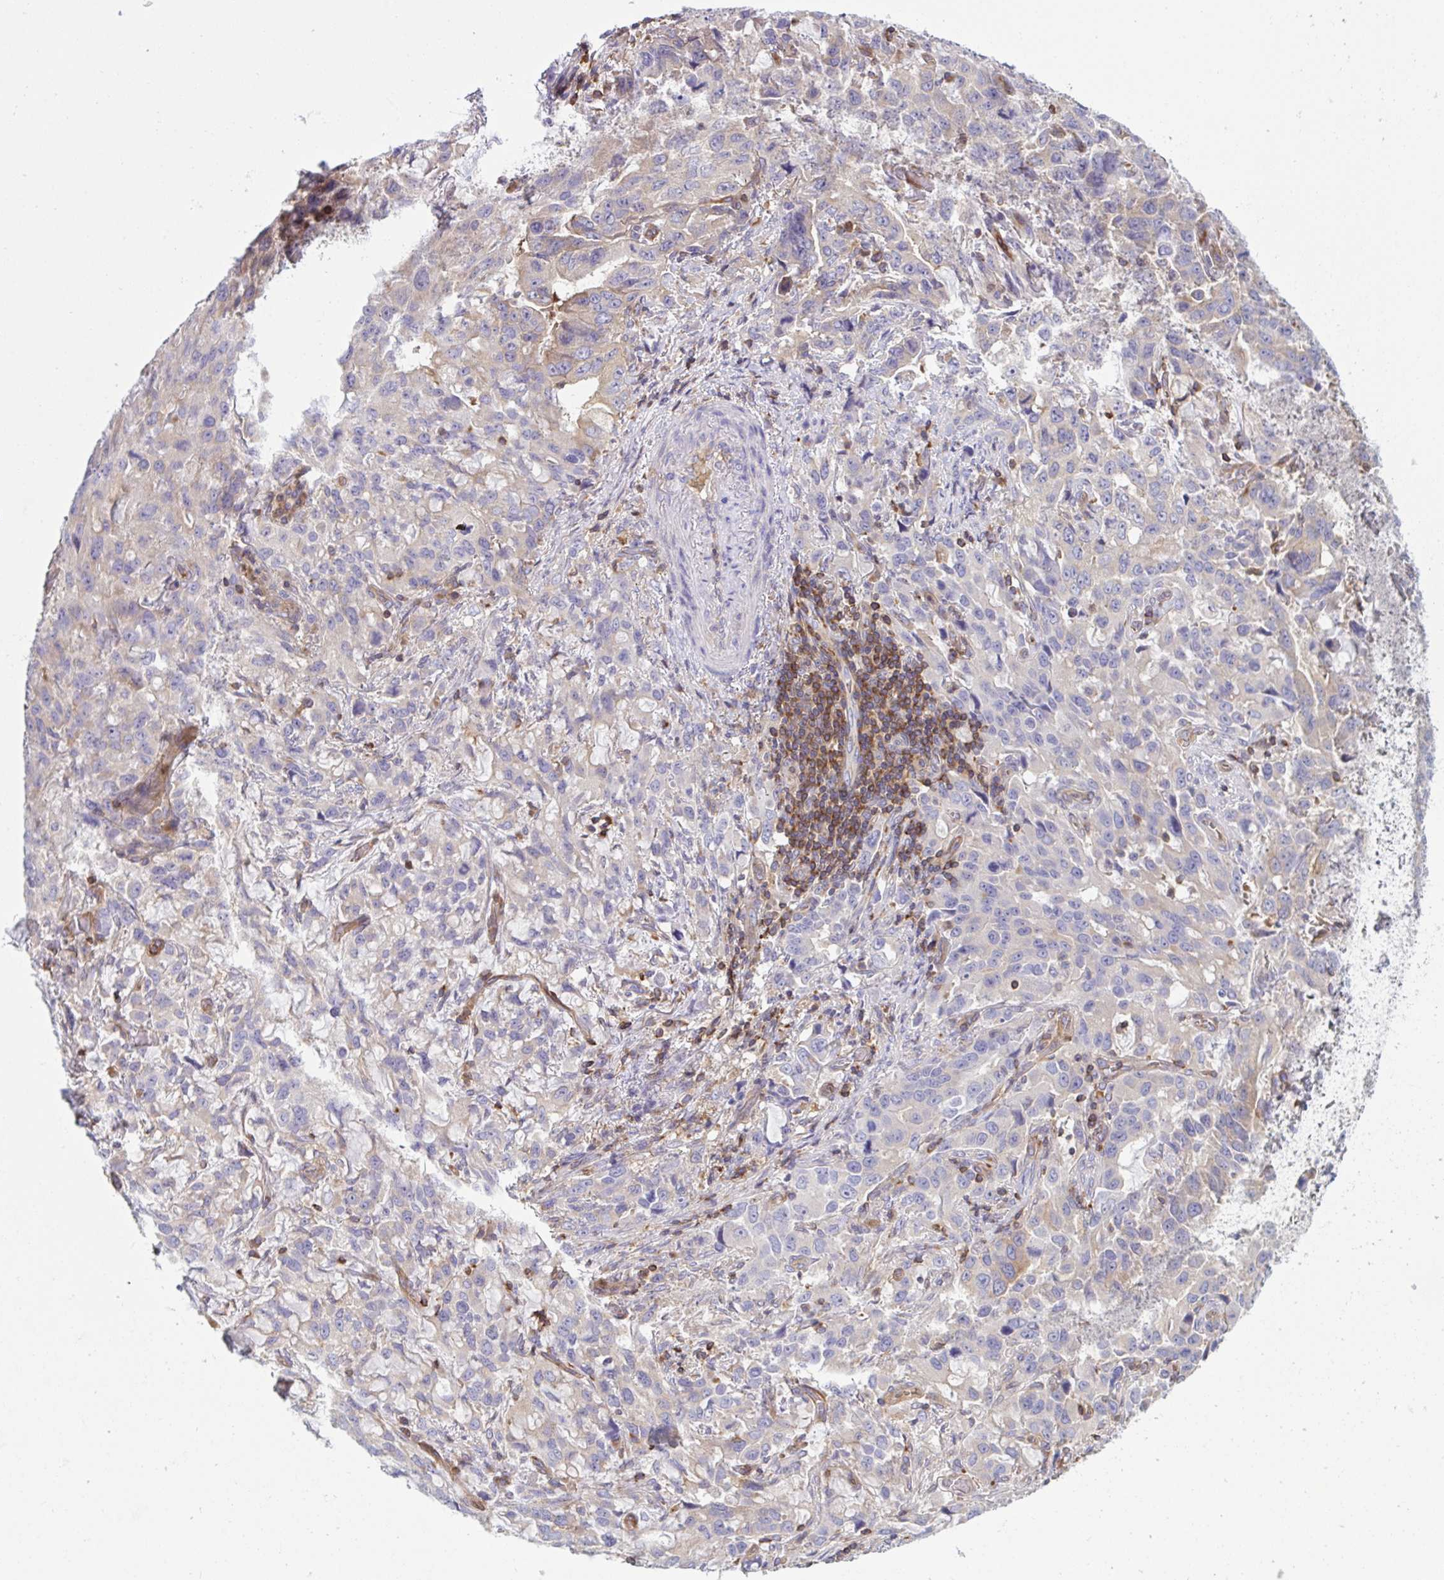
{"staining": {"intensity": "weak", "quantity": "25%-75%", "location": "cytoplasmic/membranous"}, "tissue": "stomach cancer", "cell_type": "Tumor cells", "image_type": "cancer", "snomed": [{"axis": "morphology", "description": "Adenocarcinoma, NOS"}, {"axis": "topography", "description": "Stomach, upper"}], "caption": "Stomach cancer (adenocarcinoma) stained with DAB immunohistochemistry (IHC) demonstrates low levels of weak cytoplasmic/membranous staining in about 25%-75% of tumor cells. The protein is stained brown, and the nuclei are stained in blue (DAB (3,3'-diaminobenzidine) IHC with brightfield microscopy, high magnification).", "gene": "TSC22D3", "patient": {"sex": "male", "age": 85}}